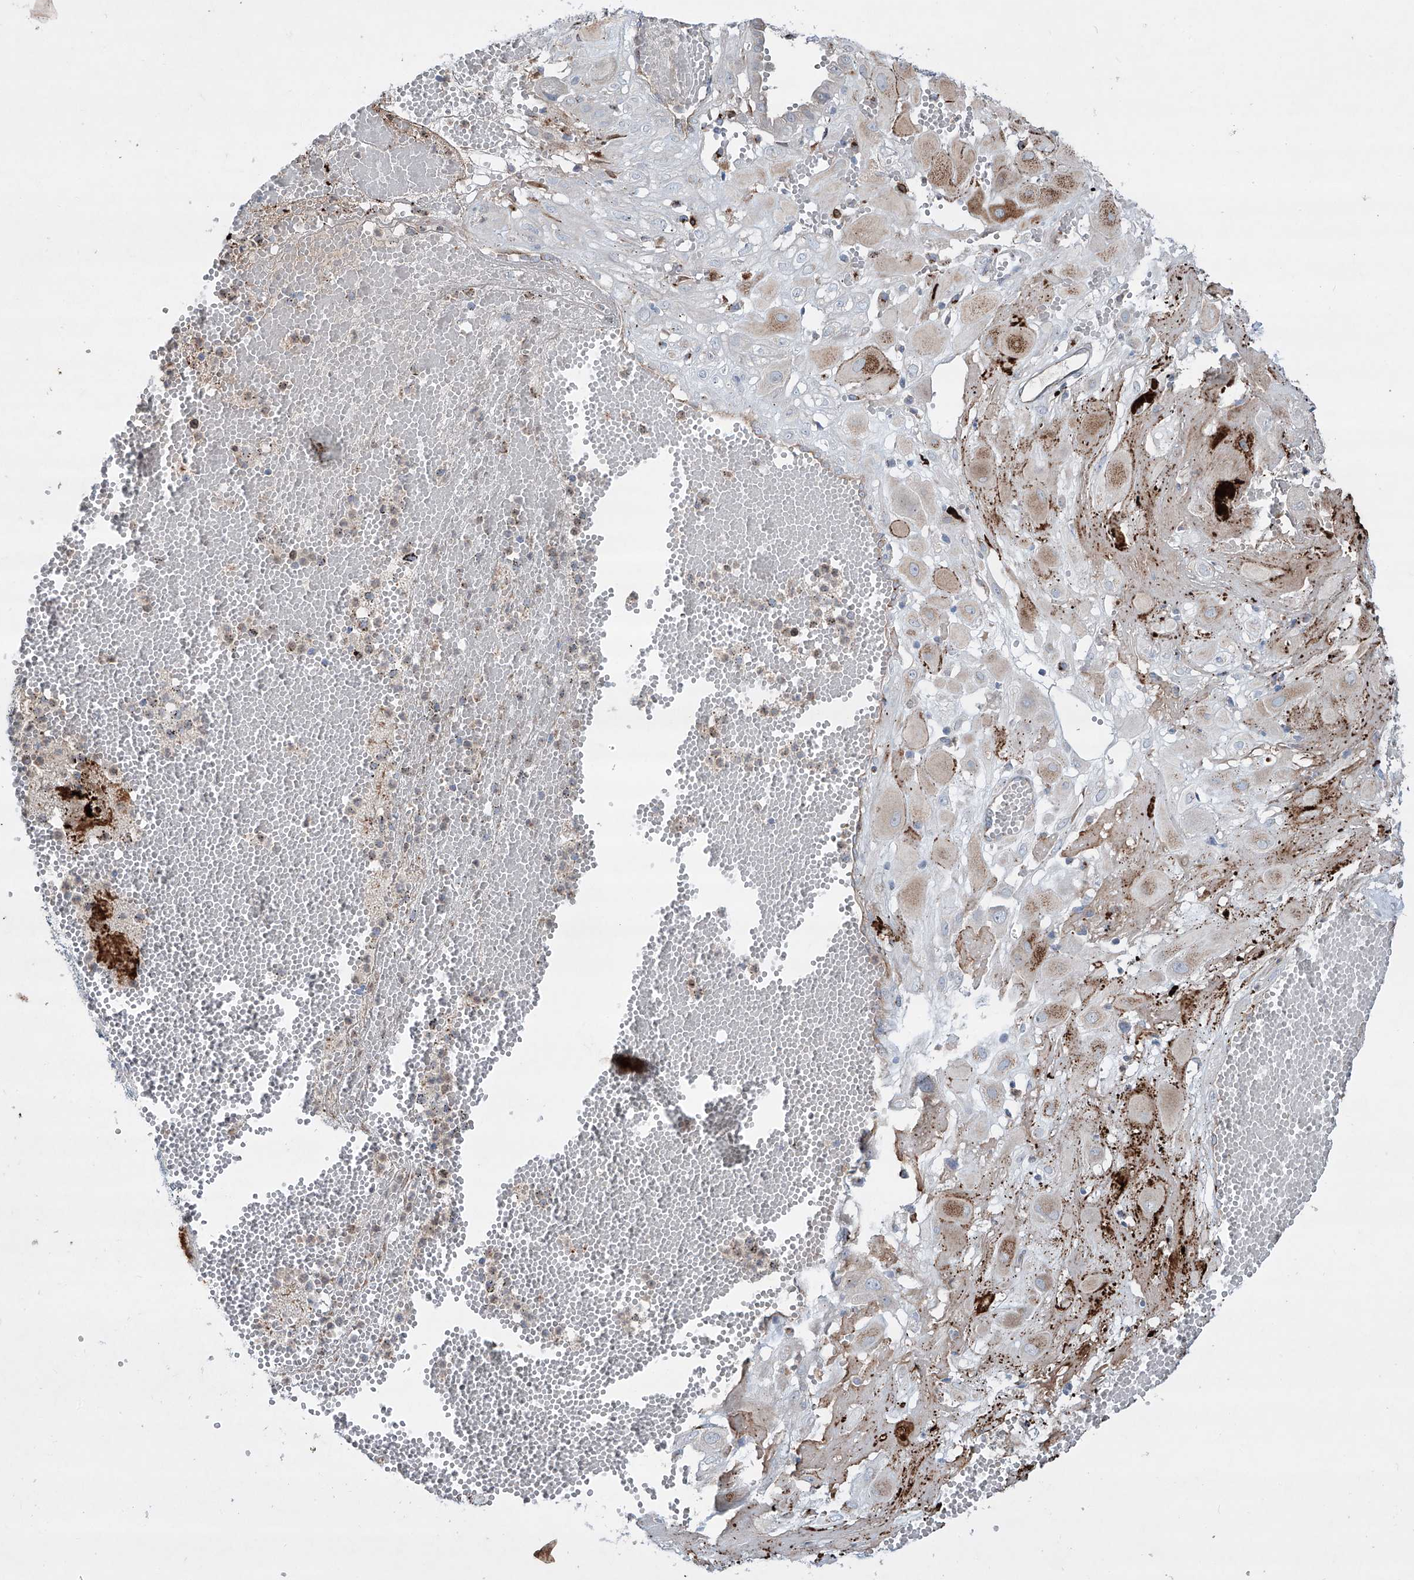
{"staining": {"intensity": "moderate", "quantity": "<25%", "location": "cytoplasmic/membranous"}, "tissue": "cervical cancer", "cell_type": "Tumor cells", "image_type": "cancer", "snomed": [{"axis": "morphology", "description": "Squamous cell carcinoma, NOS"}, {"axis": "topography", "description": "Cervix"}], "caption": "DAB (3,3'-diaminobenzidine) immunohistochemical staining of human cervical cancer (squamous cell carcinoma) exhibits moderate cytoplasmic/membranous protein staining in approximately <25% of tumor cells.", "gene": "CDH5", "patient": {"sex": "female", "age": 34}}